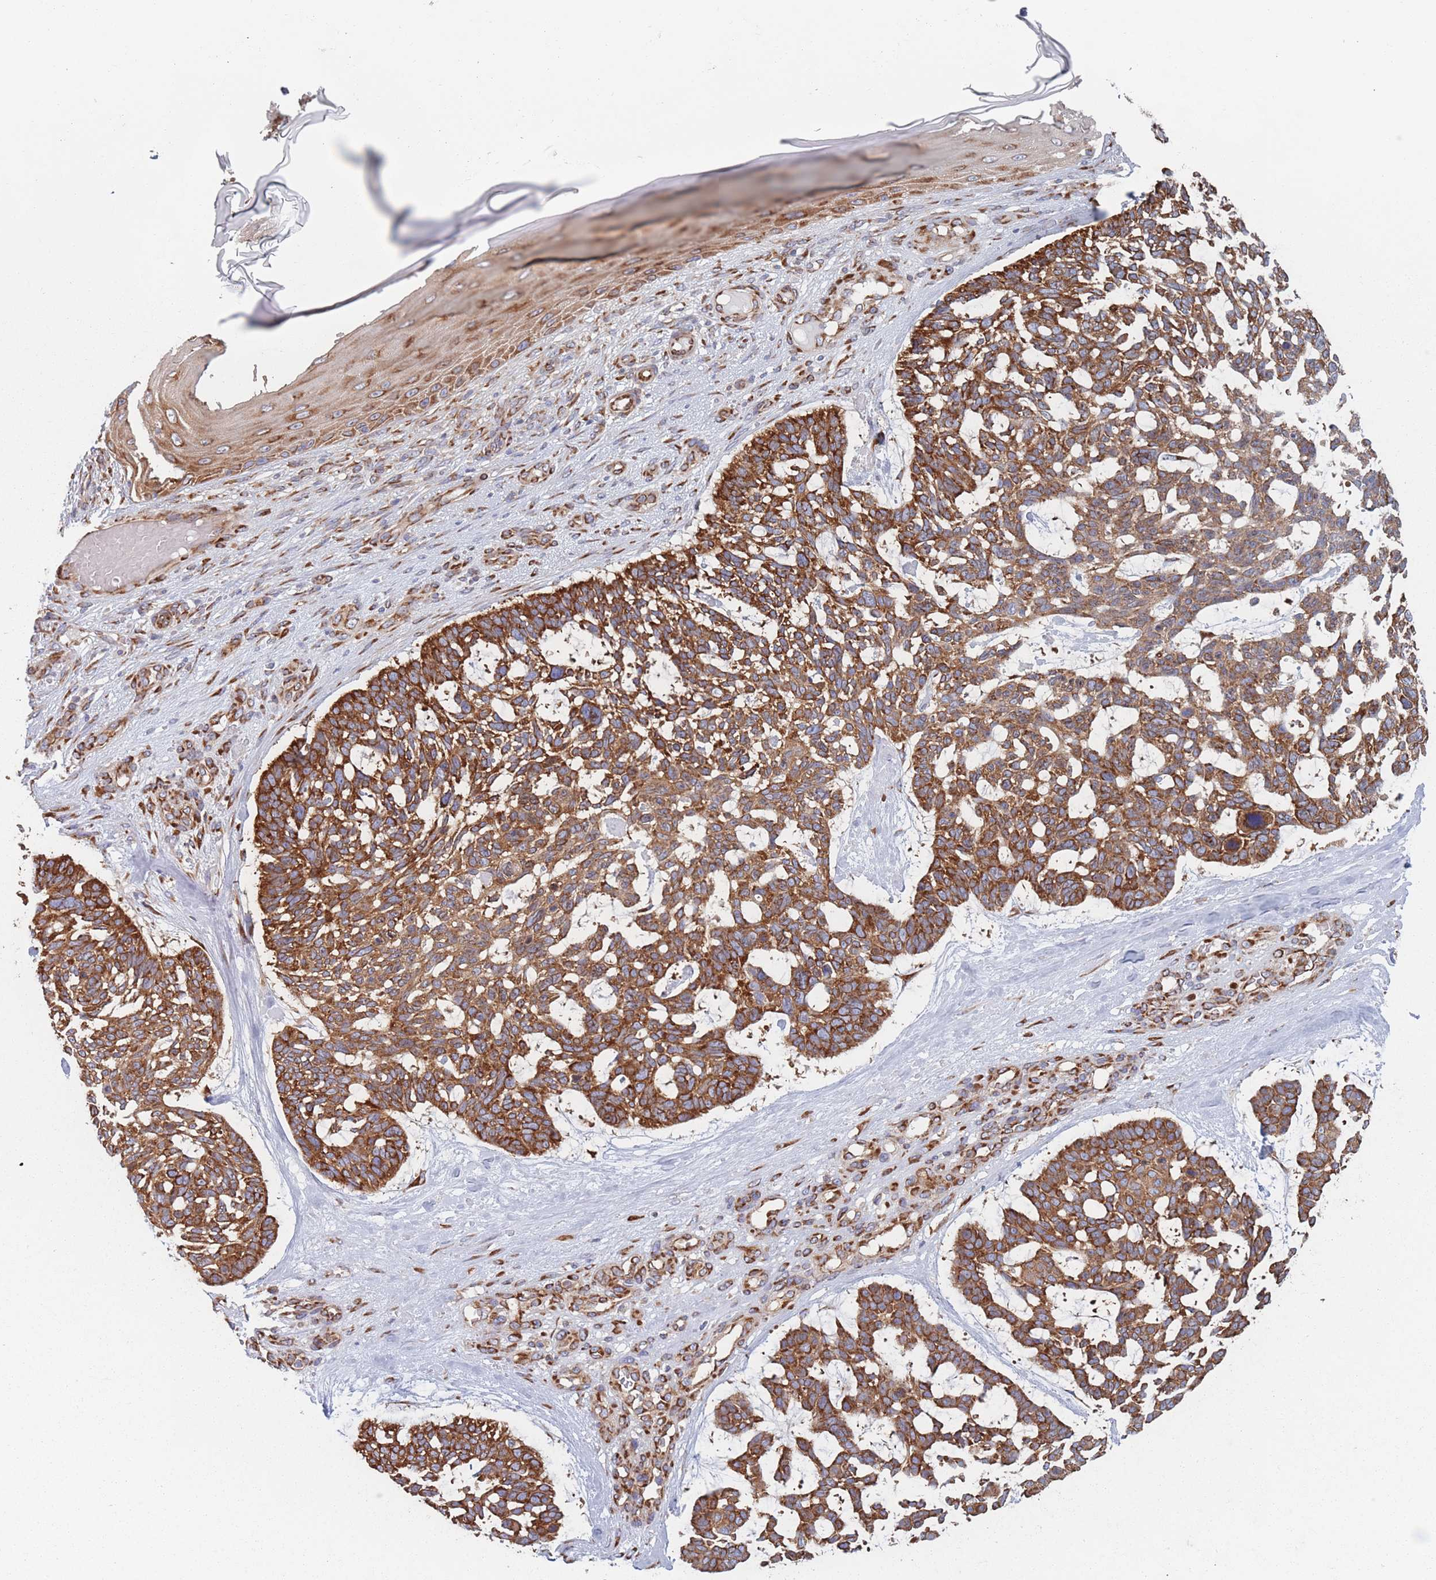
{"staining": {"intensity": "strong", "quantity": ">75%", "location": "cytoplasmic/membranous"}, "tissue": "skin cancer", "cell_type": "Tumor cells", "image_type": "cancer", "snomed": [{"axis": "morphology", "description": "Basal cell carcinoma"}, {"axis": "topography", "description": "Skin"}], "caption": "Protein staining demonstrates strong cytoplasmic/membranous positivity in about >75% of tumor cells in skin basal cell carcinoma. The protein is stained brown, and the nuclei are stained in blue (DAB (3,3'-diaminobenzidine) IHC with brightfield microscopy, high magnification).", "gene": "EEF1B2", "patient": {"sex": "male", "age": 88}}